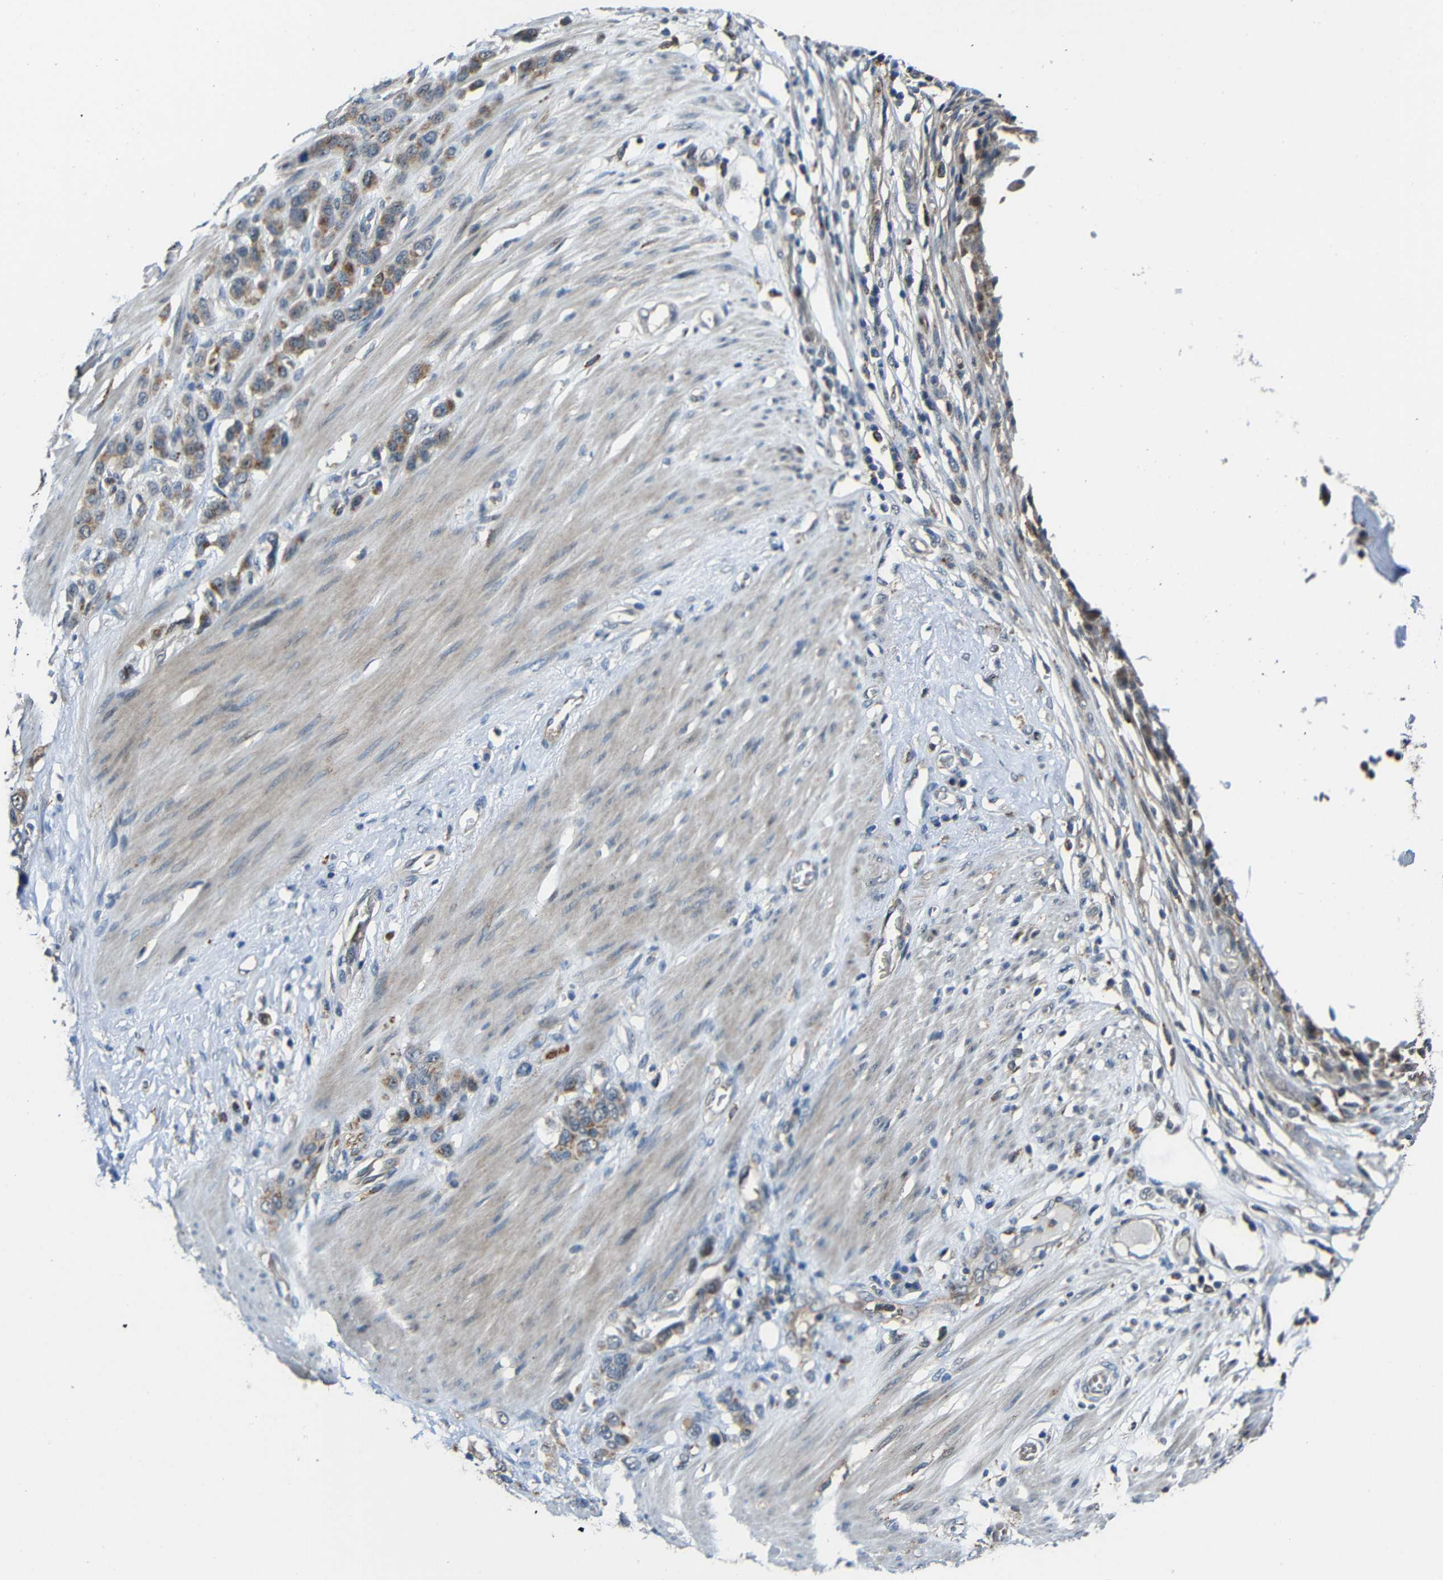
{"staining": {"intensity": "moderate", "quantity": ">75%", "location": "cytoplasmic/membranous"}, "tissue": "stomach cancer", "cell_type": "Tumor cells", "image_type": "cancer", "snomed": [{"axis": "morphology", "description": "Adenocarcinoma, NOS"}, {"axis": "morphology", "description": "Adenocarcinoma, High grade"}, {"axis": "topography", "description": "Stomach, upper"}, {"axis": "topography", "description": "Stomach, lower"}], "caption": "A brown stain shows moderate cytoplasmic/membranous expression of a protein in stomach cancer tumor cells.", "gene": "DNAJC5", "patient": {"sex": "female", "age": 65}}